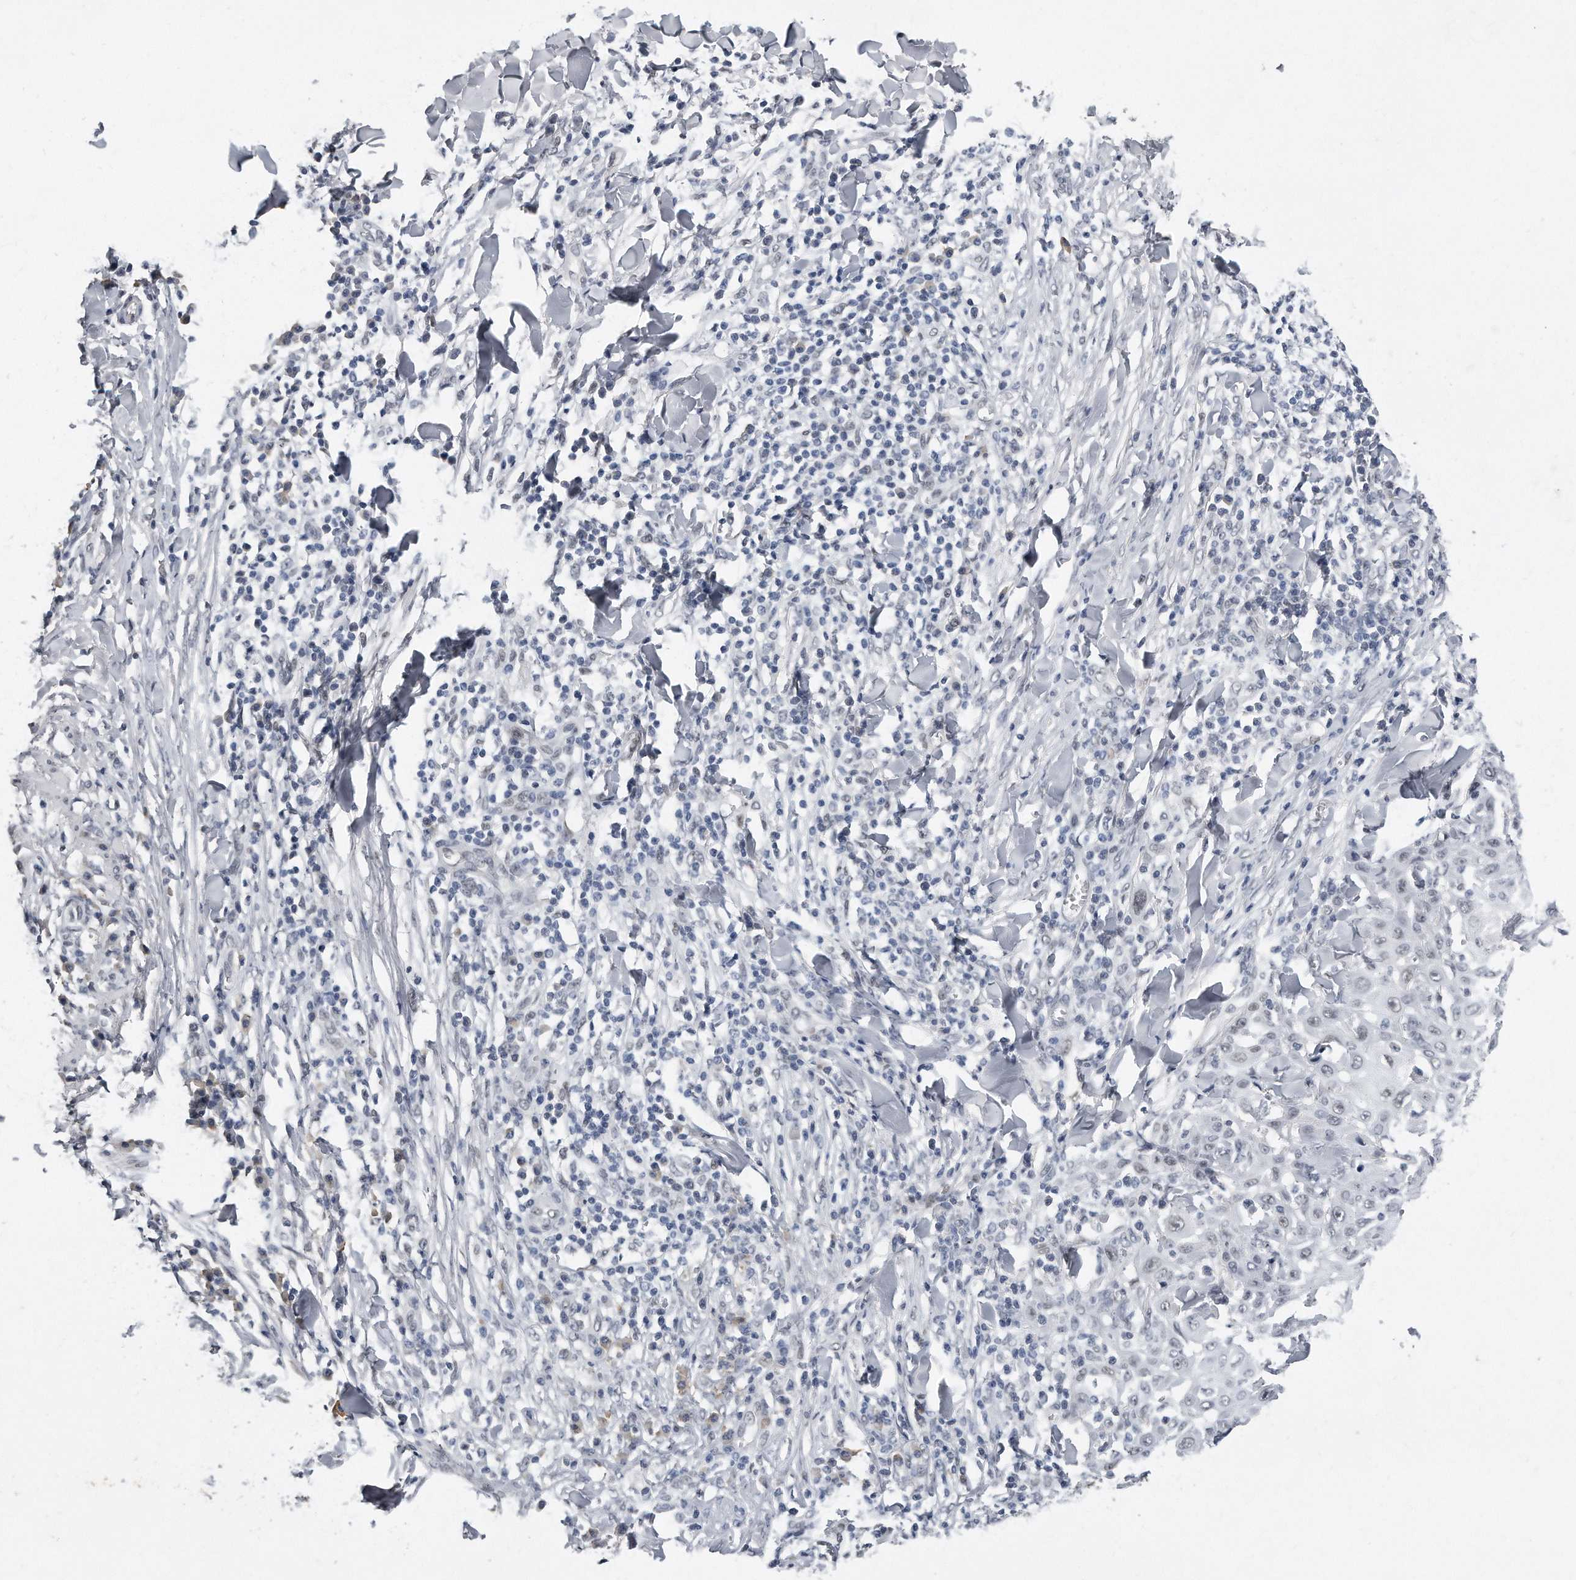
{"staining": {"intensity": "weak", "quantity": "<25%", "location": "nuclear"}, "tissue": "skin cancer", "cell_type": "Tumor cells", "image_type": "cancer", "snomed": [{"axis": "morphology", "description": "Squamous cell carcinoma, NOS"}, {"axis": "topography", "description": "Skin"}], "caption": "The photomicrograph demonstrates no significant staining in tumor cells of skin cancer (squamous cell carcinoma). (DAB (3,3'-diaminobenzidine) immunohistochemistry, high magnification).", "gene": "CTBP2", "patient": {"sex": "male", "age": 24}}